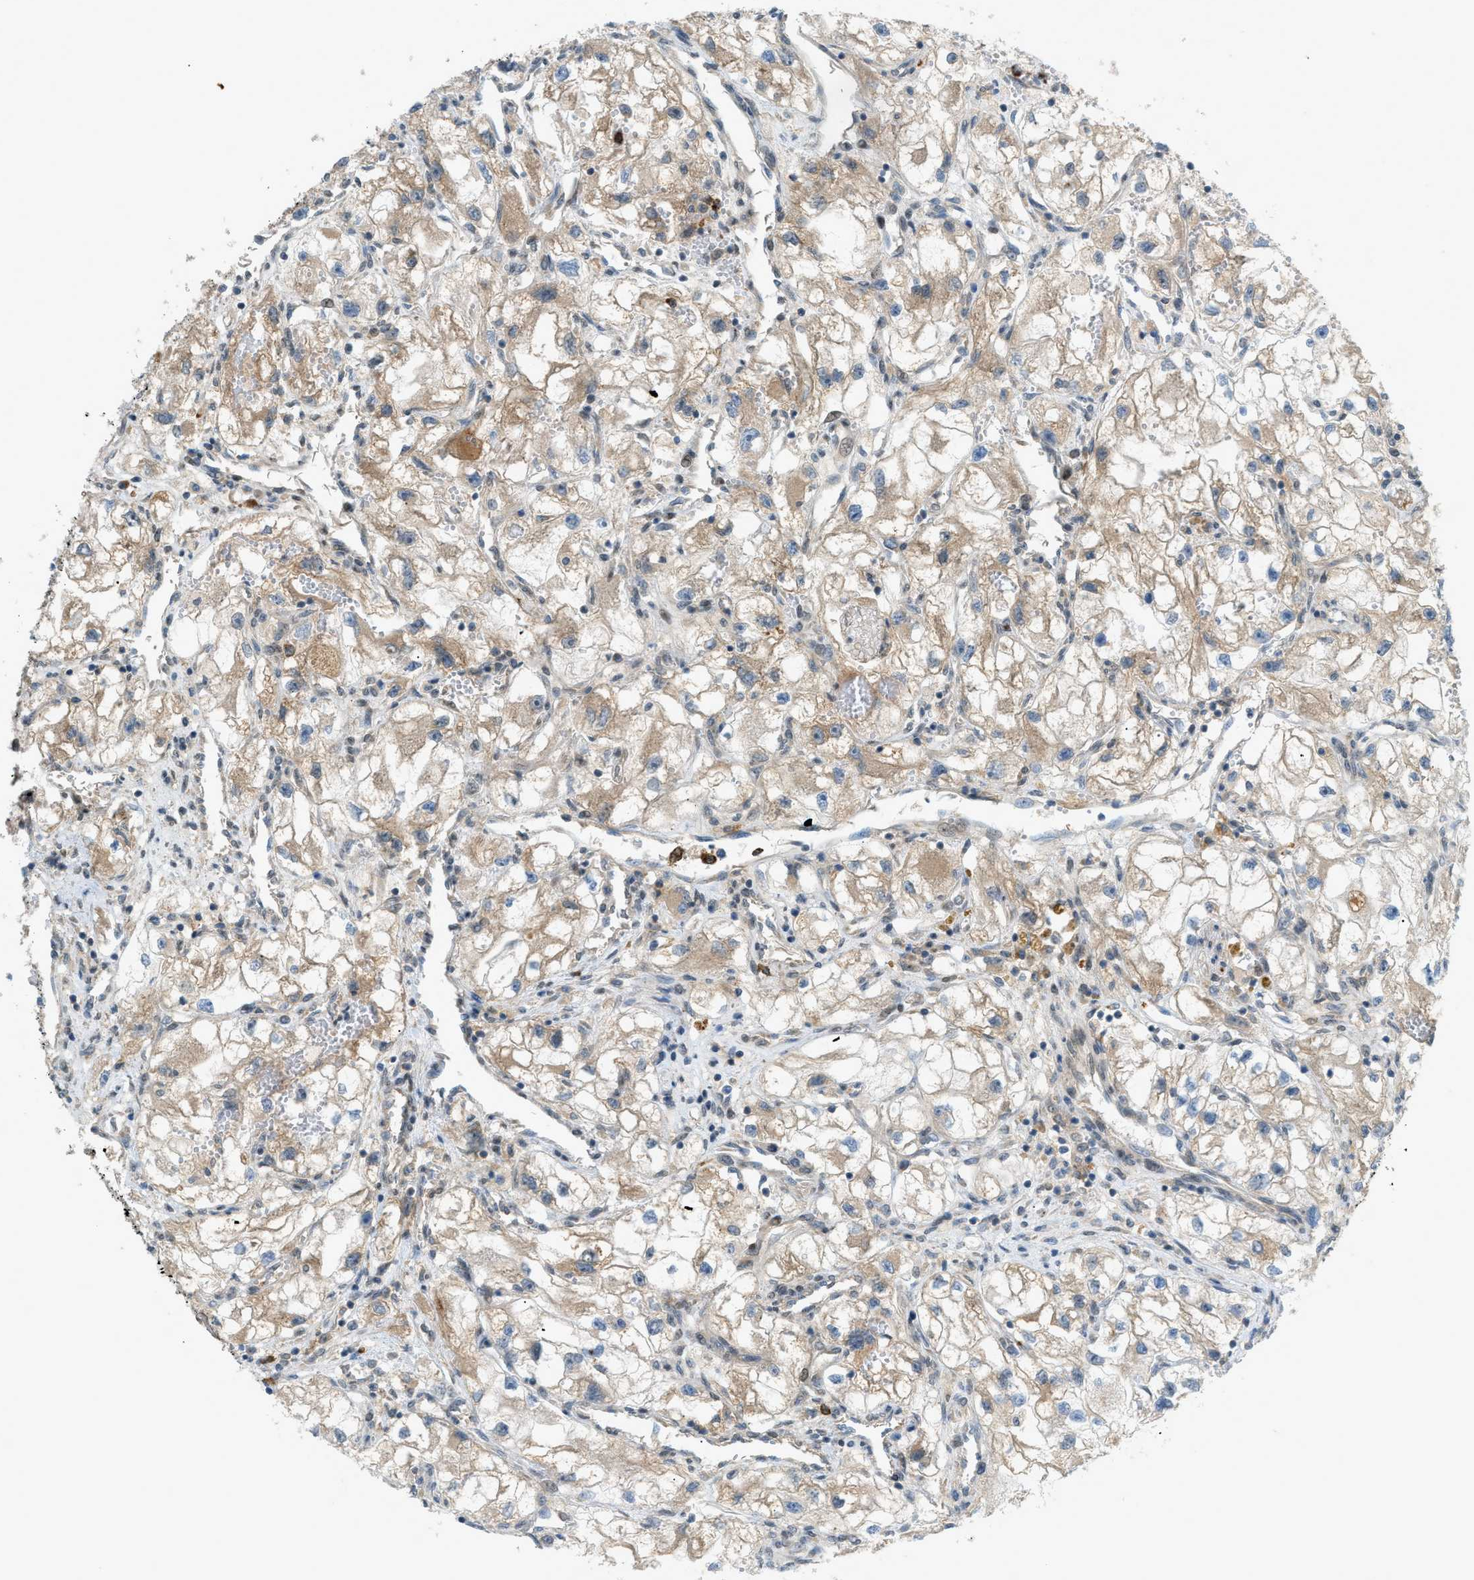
{"staining": {"intensity": "weak", "quantity": ">75%", "location": "cytoplasmic/membranous"}, "tissue": "renal cancer", "cell_type": "Tumor cells", "image_type": "cancer", "snomed": [{"axis": "morphology", "description": "Adenocarcinoma, NOS"}, {"axis": "topography", "description": "Kidney"}], "caption": "This is a micrograph of immunohistochemistry staining of renal cancer, which shows weak positivity in the cytoplasmic/membranous of tumor cells.", "gene": "DYRK1A", "patient": {"sex": "female", "age": 70}}